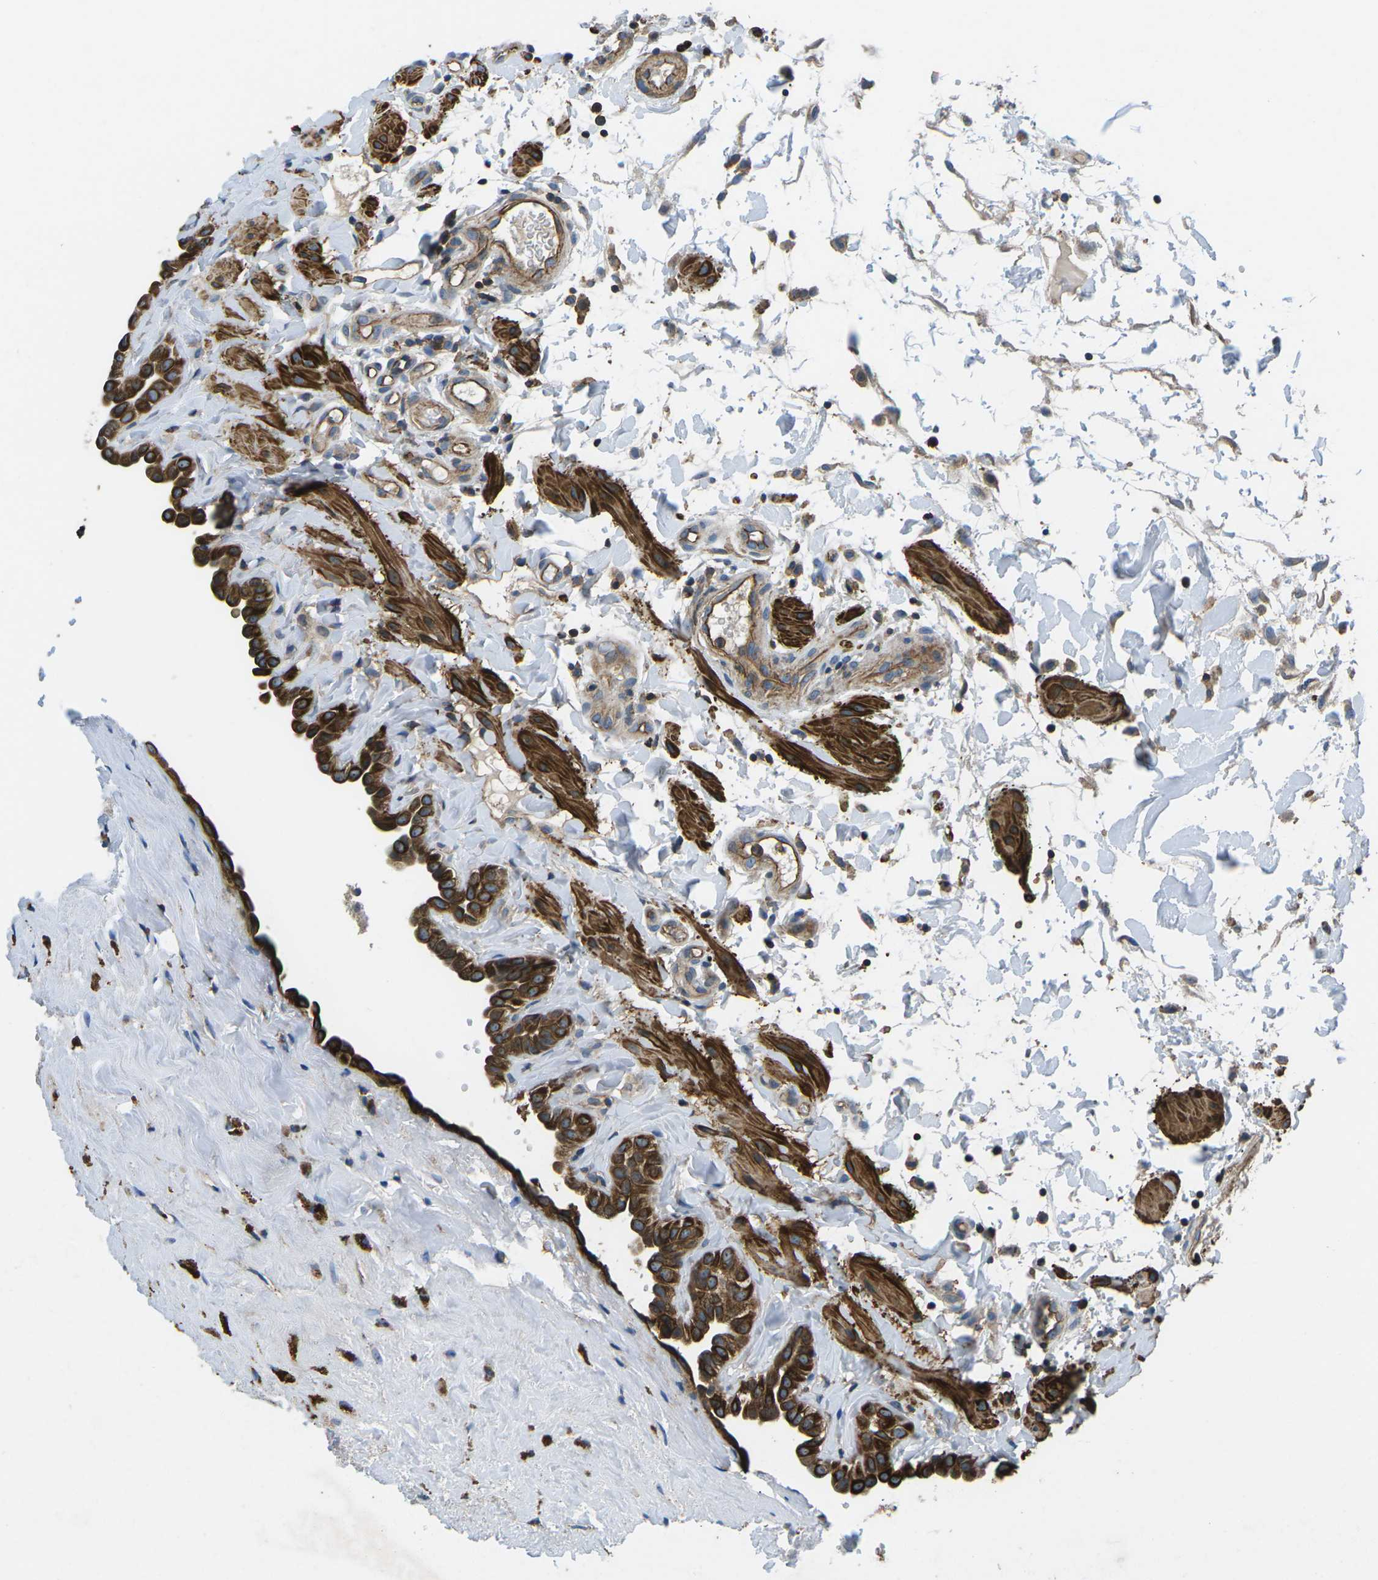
{"staining": {"intensity": "strong", "quantity": ">75%", "location": "cytoplasmic/membranous"}, "tissue": "fallopian tube", "cell_type": "Glandular cells", "image_type": "normal", "snomed": [{"axis": "morphology", "description": "Normal tissue, NOS"}, {"axis": "topography", "description": "Fallopian tube"}, {"axis": "topography", "description": "Placenta"}], "caption": "The immunohistochemical stain shows strong cytoplasmic/membranous positivity in glandular cells of unremarkable fallopian tube. The staining was performed using DAB to visualize the protein expression in brown, while the nuclei were stained in blue with hematoxylin (Magnification: 20x).", "gene": "KCNJ15", "patient": {"sex": "female", "age": 34}}